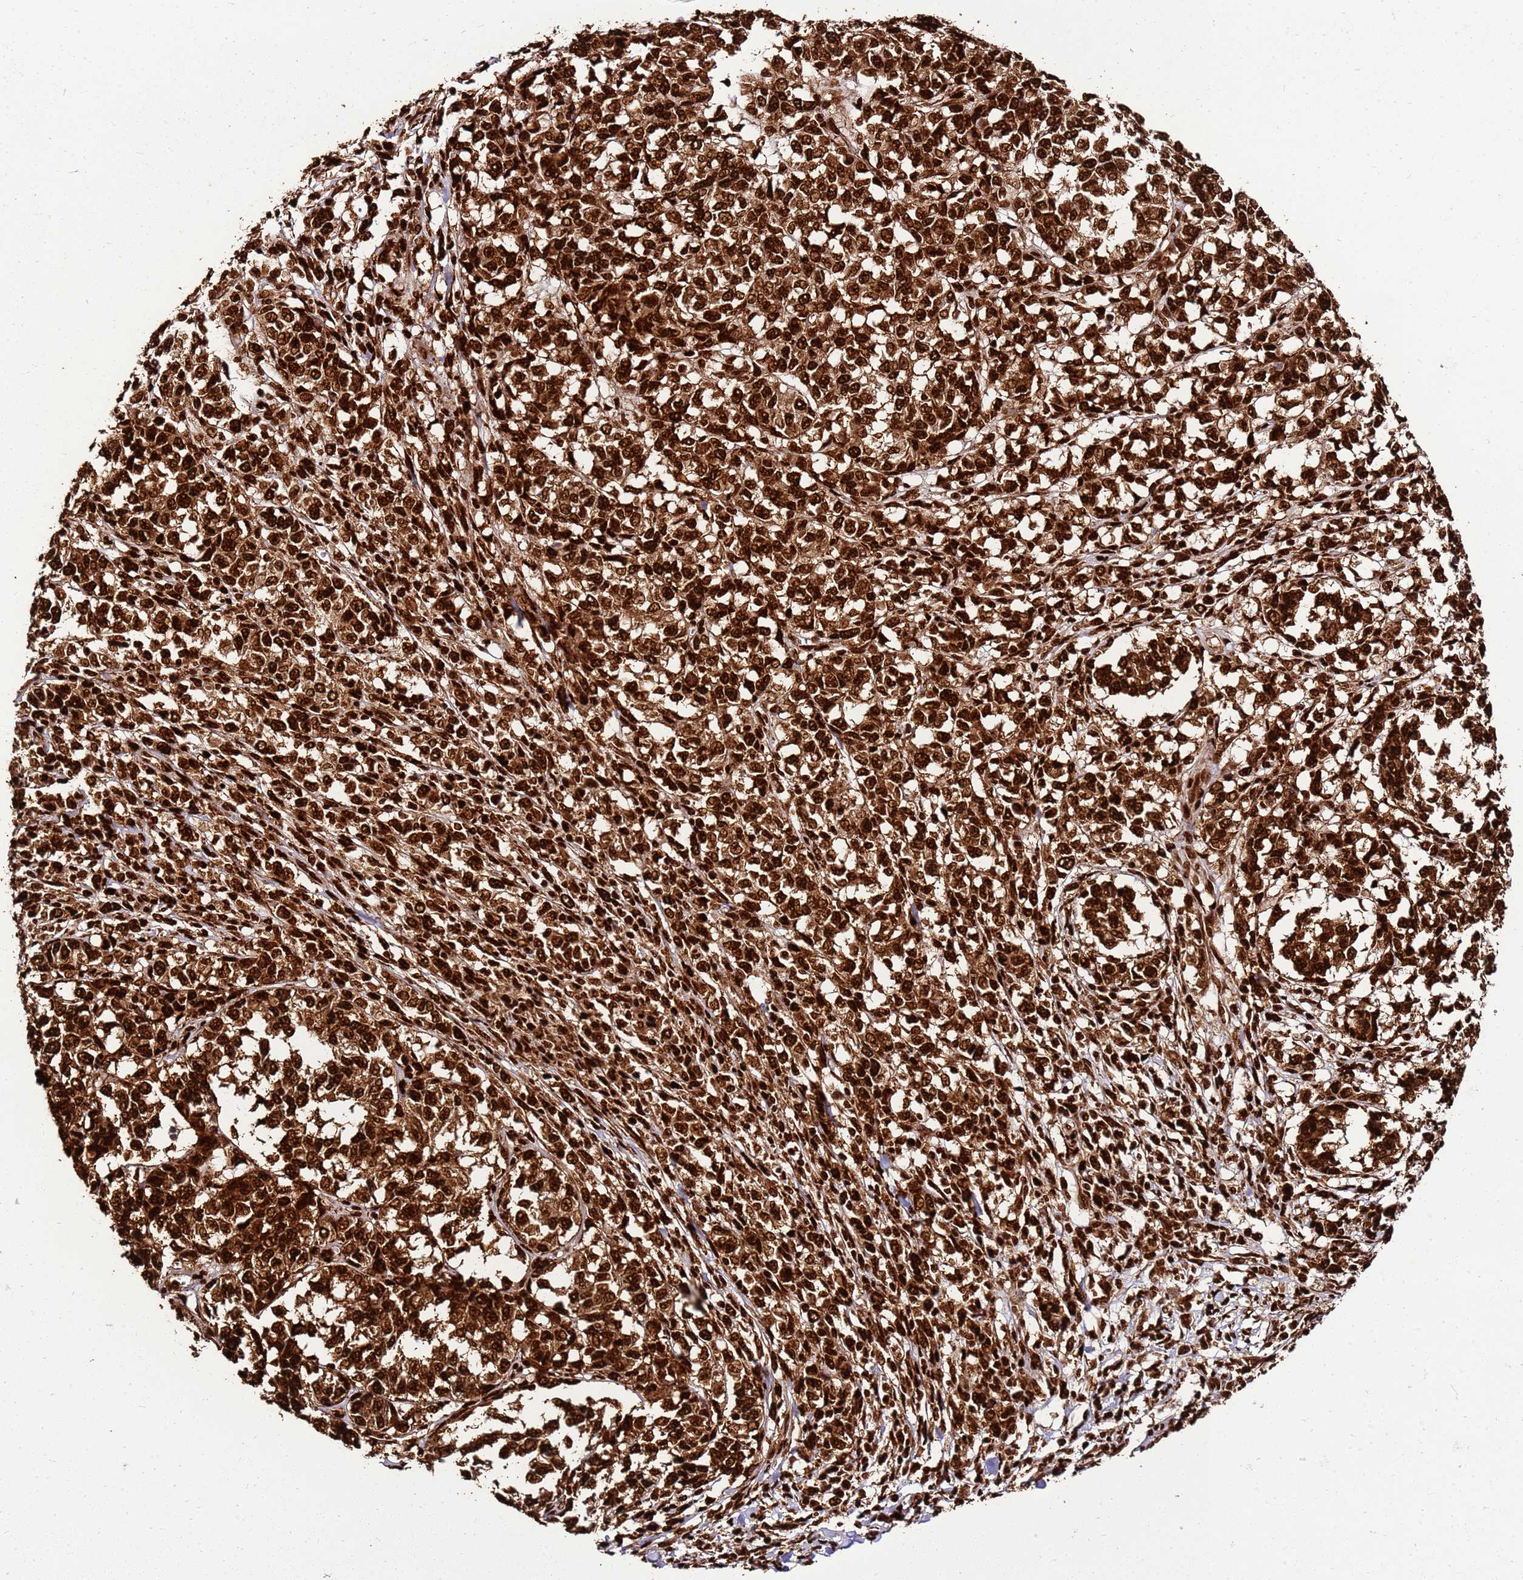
{"staining": {"intensity": "strong", "quantity": ">75%", "location": "cytoplasmic/membranous,nuclear"}, "tissue": "melanoma", "cell_type": "Tumor cells", "image_type": "cancer", "snomed": [{"axis": "morphology", "description": "Malignant melanoma, NOS"}, {"axis": "topography", "description": "Skin"}], "caption": "About >75% of tumor cells in malignant melanoma exhibit strong cytoplasmic/membranous and nuclear protein expression as visualized by brown immunohistochemical staining.", "gene": "HNRNPAB", "patient": {"sex": "female", "age": 72}}